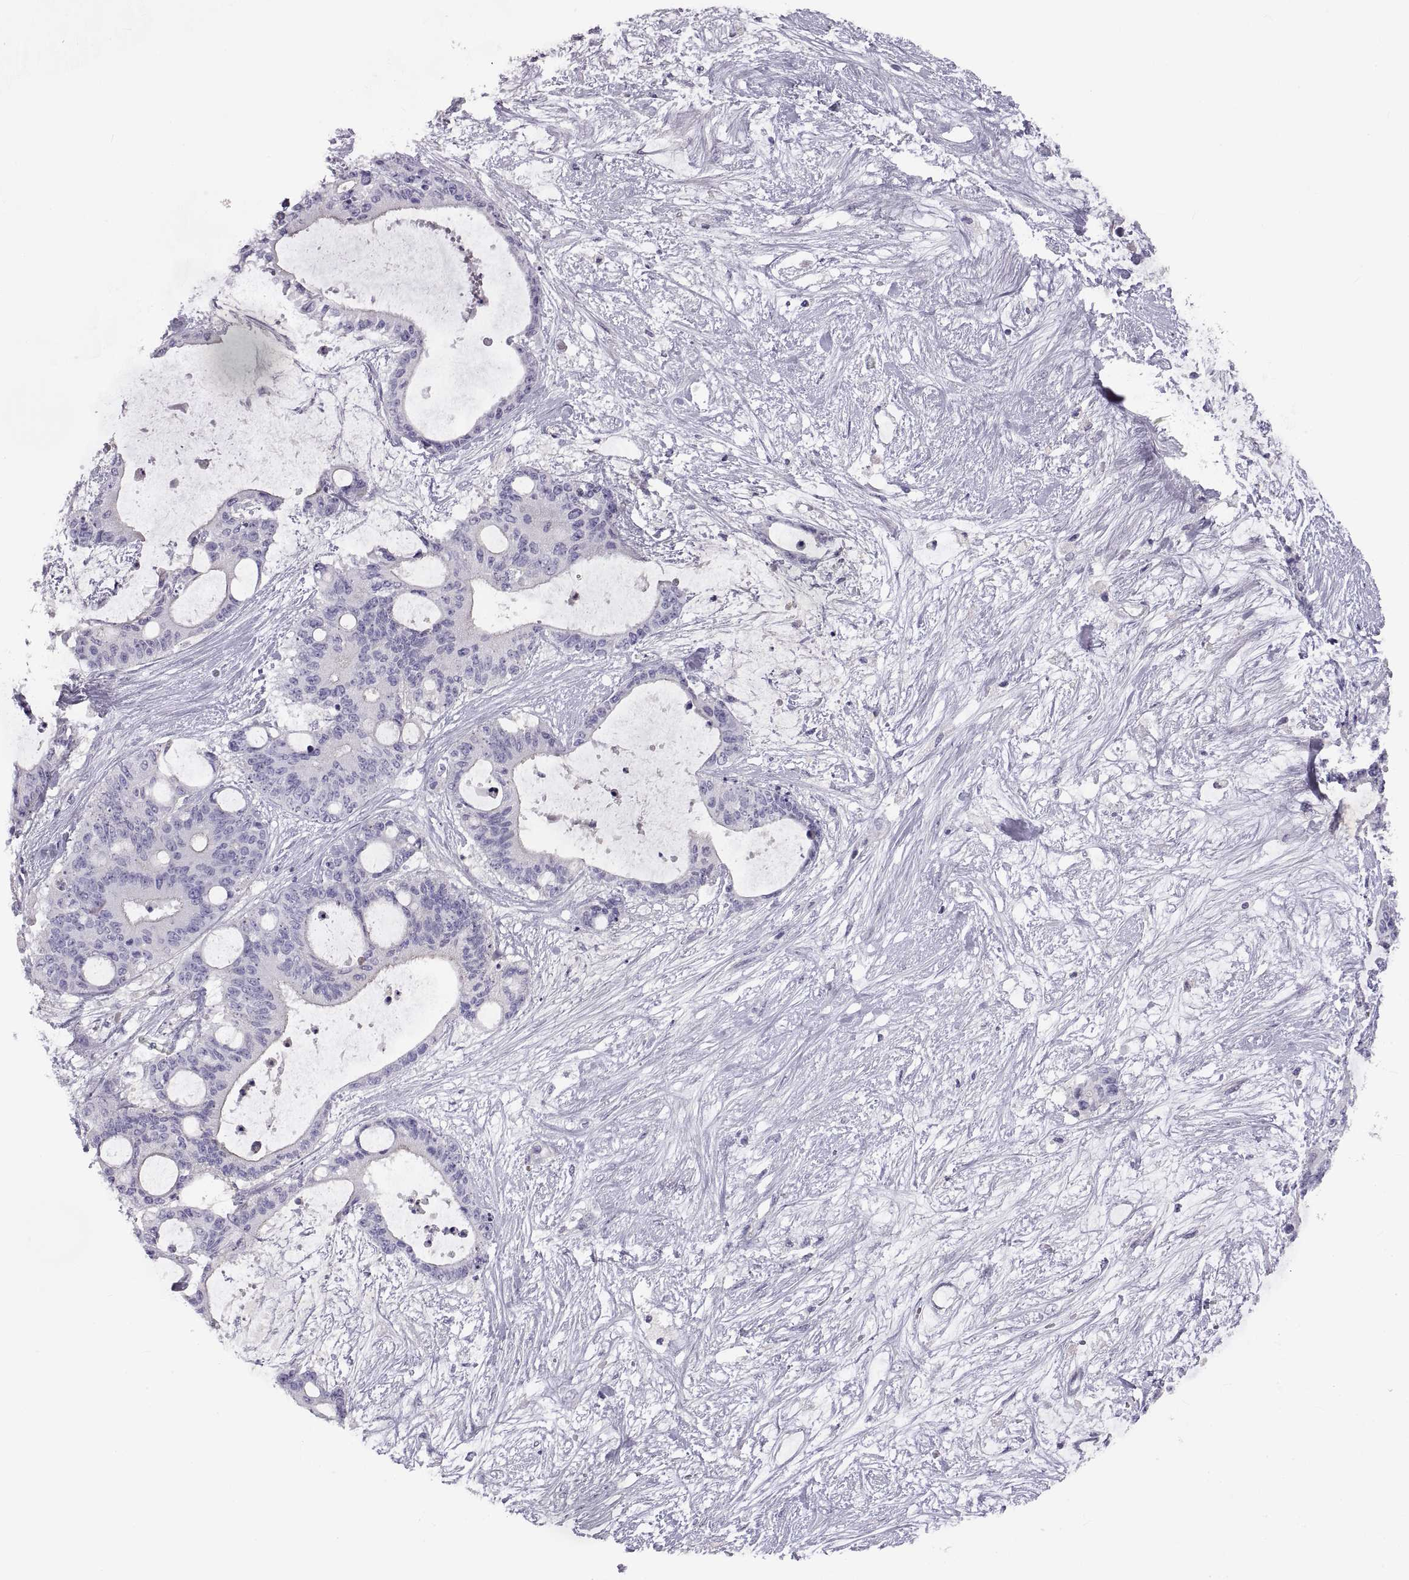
{"staining": {"intensity": "negative", "quantity": "none", "location": "none"}, "tissue": "liver cancer", "cell_type": "Tumor cells", "image_type": "cancer", "snomed": [{"axis": "morphology", "description": "Normal tissue, NOS"}, {"axis": "morphology", "description": "Cholangiocarcinoma"}, {"axis": "topography", "description": "Liver"}, {"axis": "topography", "description": "Peripheral nerve tissue"}], "caption": "A photomicrograph of human liver cancer is negative for staining in tumor cells.", "gene": "CRYBB3", "patient": {"sex": "female", "age": 73}}